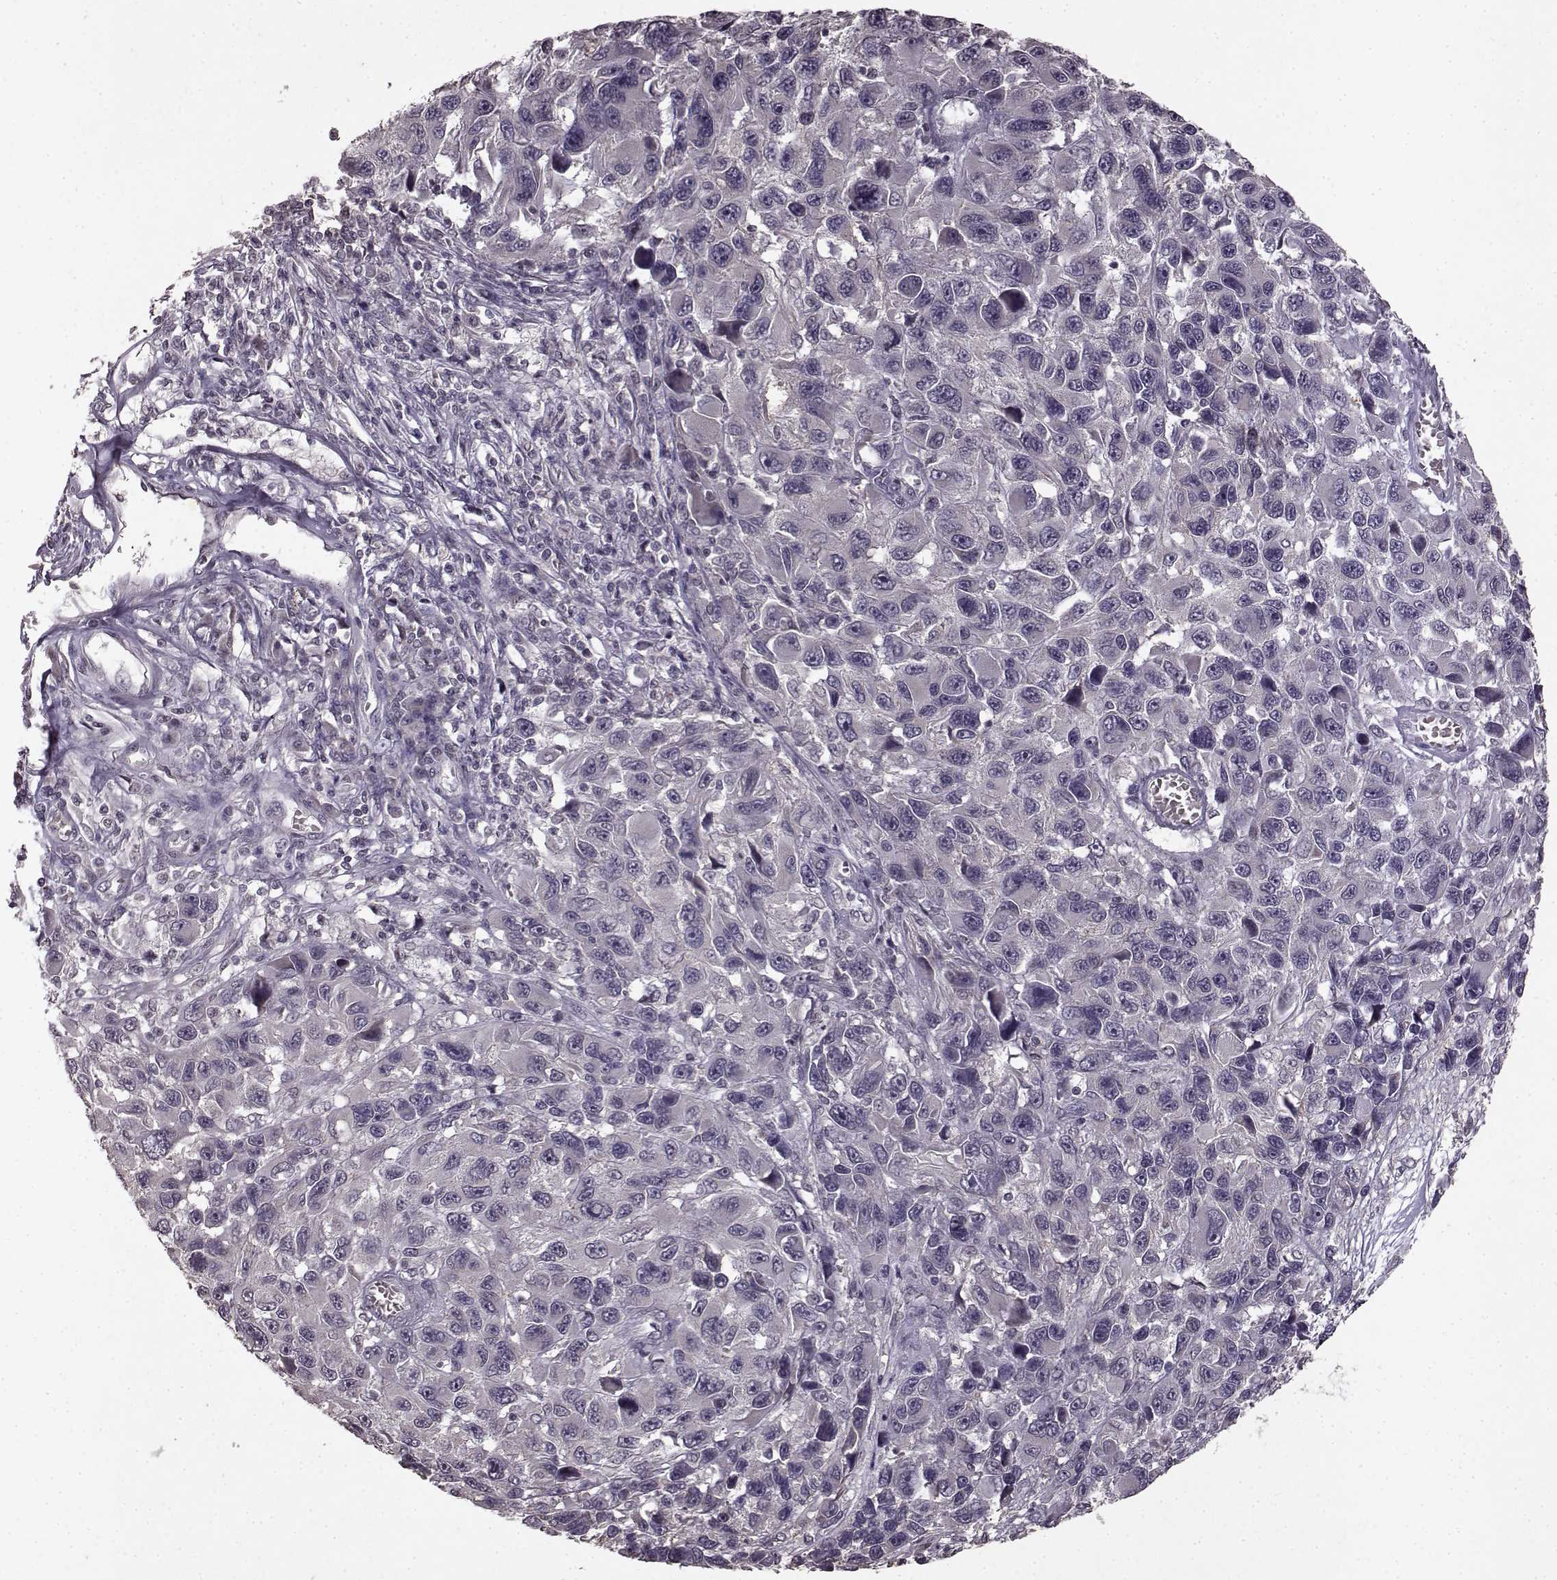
{"staining": {"intensity": "negative", "quantity": "none", "location": "none"}, "tissue": "melanoma", "cell_type": "Tumor cells", "image_type": "cancer", "snomed": [{"axis": "morphology", "description": "Malignant melanoma, NOS"}, {"axis": "topography", "description": "Skin"}], "caption": "High power microscopy micrograph of an immunohistochemistry (IHC) image of melanoma, revealing no significant staining in tumor cells.", "gene": "LHB", "patient": {"sex": "male", "age": 53}}